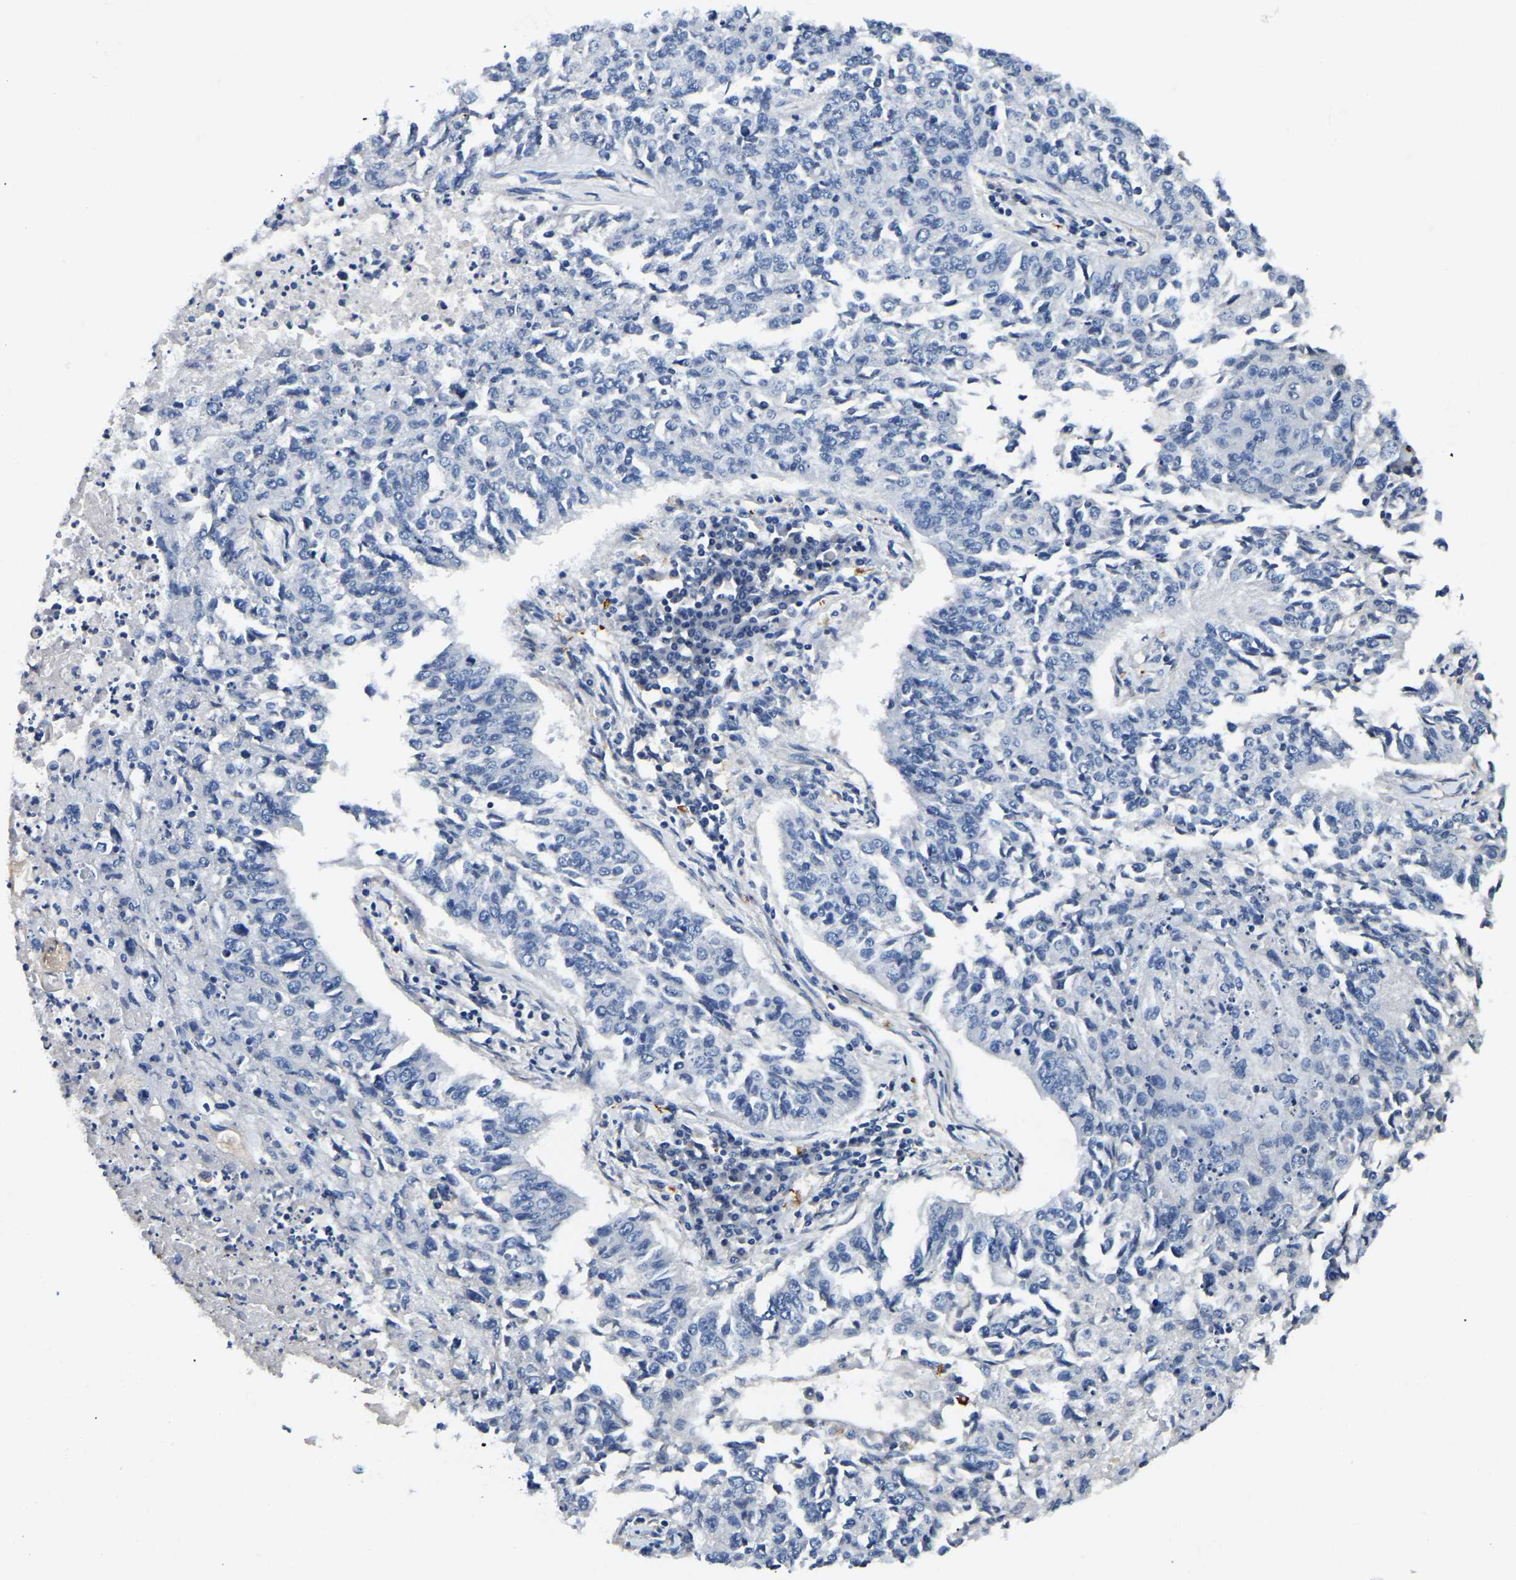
{"staining": {"intensity": "negative", "quantity": "none", "location": "none"}, "tissue": "lung cancer", "cell_type": "Tumor cells", "image_type": "cancer", "snomed": [{"axis": "morphology", "description": "Normal tissue, NOS"}, {"axis": "morphology", "description": "Squamous cell carcinoma, NOS"}, {"axis": "topography", "description": "Cartilage tissue"}, {"axis": "topography", "description": "Bronchus"}, {"axis": "topography", "description": "Lung"}], "caption": "The immunohistochemistry micrograph has no significant expression in tumor cells of lung cancer tissue.", "gene": "DUSP8", "patient": {"sex": "female", "age": 49}}